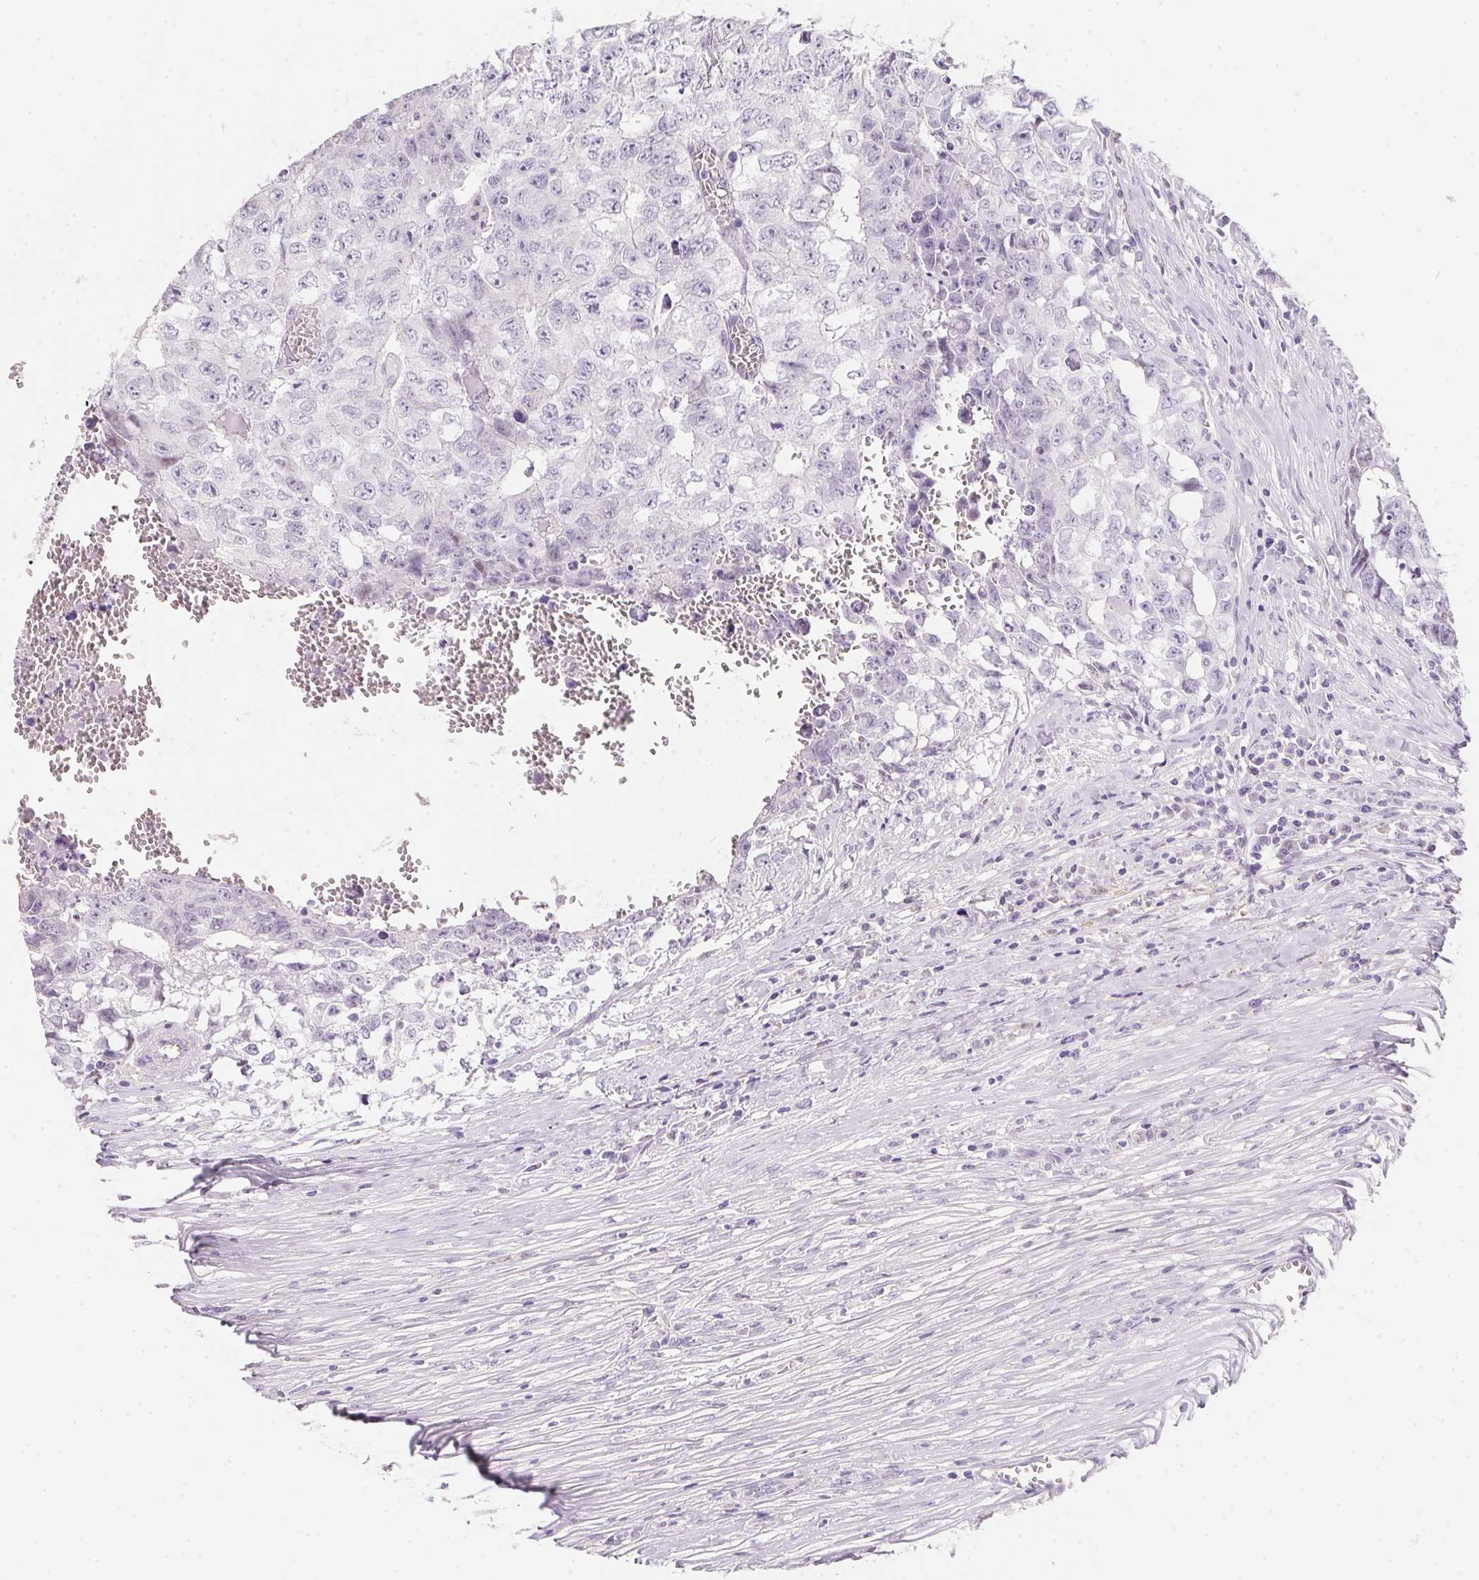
{"staining": {"intensity": "negative", "quantity": "none", "location": "none"}, "tissue": "testis cancer", "cell_type": "Tumor cells", "image_type": "cancer", "snomed": [{"axis": "morphology", "description": "Carcinoma, Embryonal, NOS"}, {"axis": "morphology", "description": "Teratoma, malignant, NOS"}, {"axis": "topography", "description": "Testis"}], "caption": "This is an IHC image of human testis cancer (embryonal carcinoma). There is no expression in tumor cells.", "gene": "AQP5", "patient": {"sex": "male", "age": 24}}